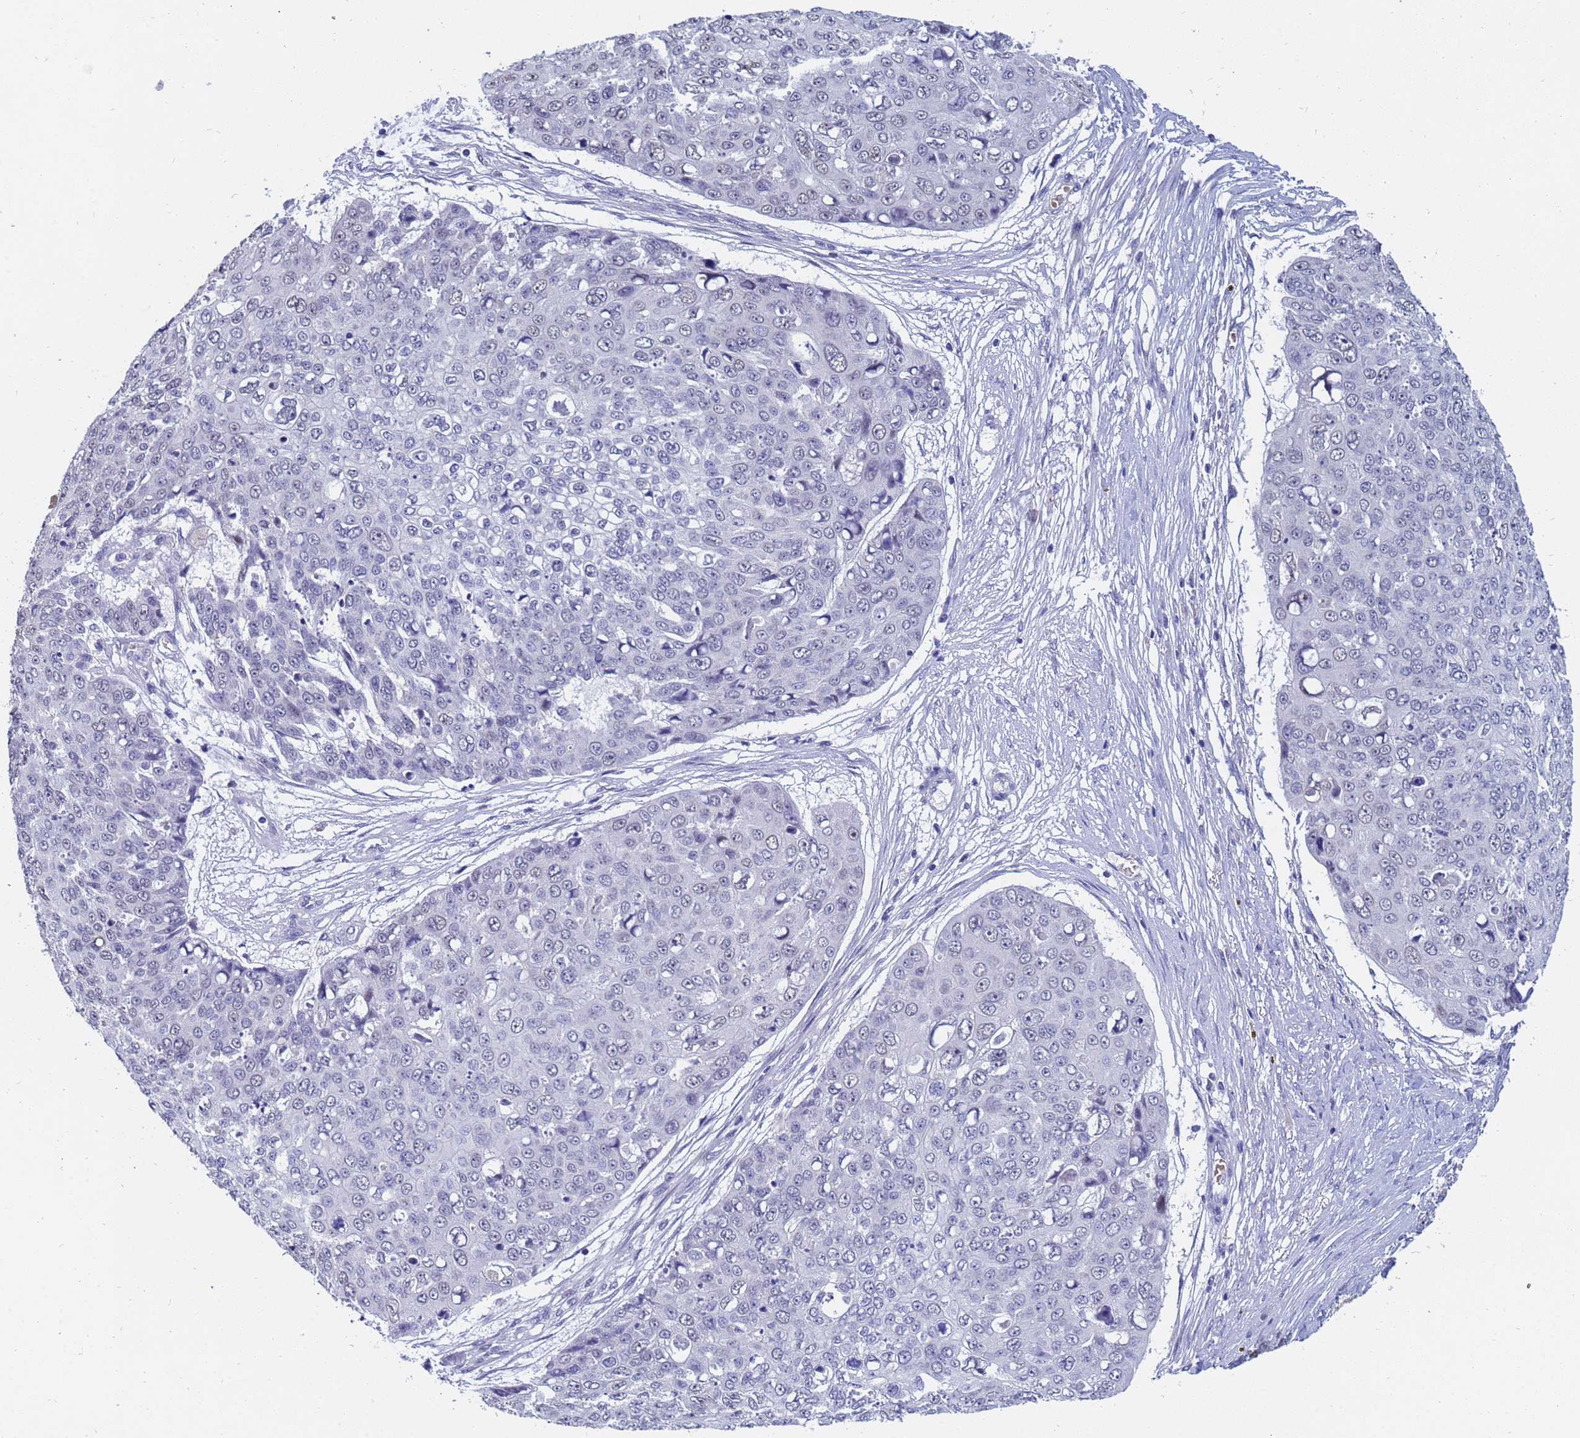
{"staining": {"intensity": "negative", "quantity": "none", "location": "none"}, "tissue": "skin cancer", "cell_type": "Tumor cells", "image_type": "cancer", "snomed": [{"axis": "morphology", "description": "Squamous cell carcinoma, NOS"}, {"axis": "topography", "description": "Skin"}], "caption": "Human skin cancer (squamous cell carcinoma) stained for a protein using IHC displays no positivity in tumor cells.", "gene": "IHO1", "patient": {"sex": "male", "age": 71}}